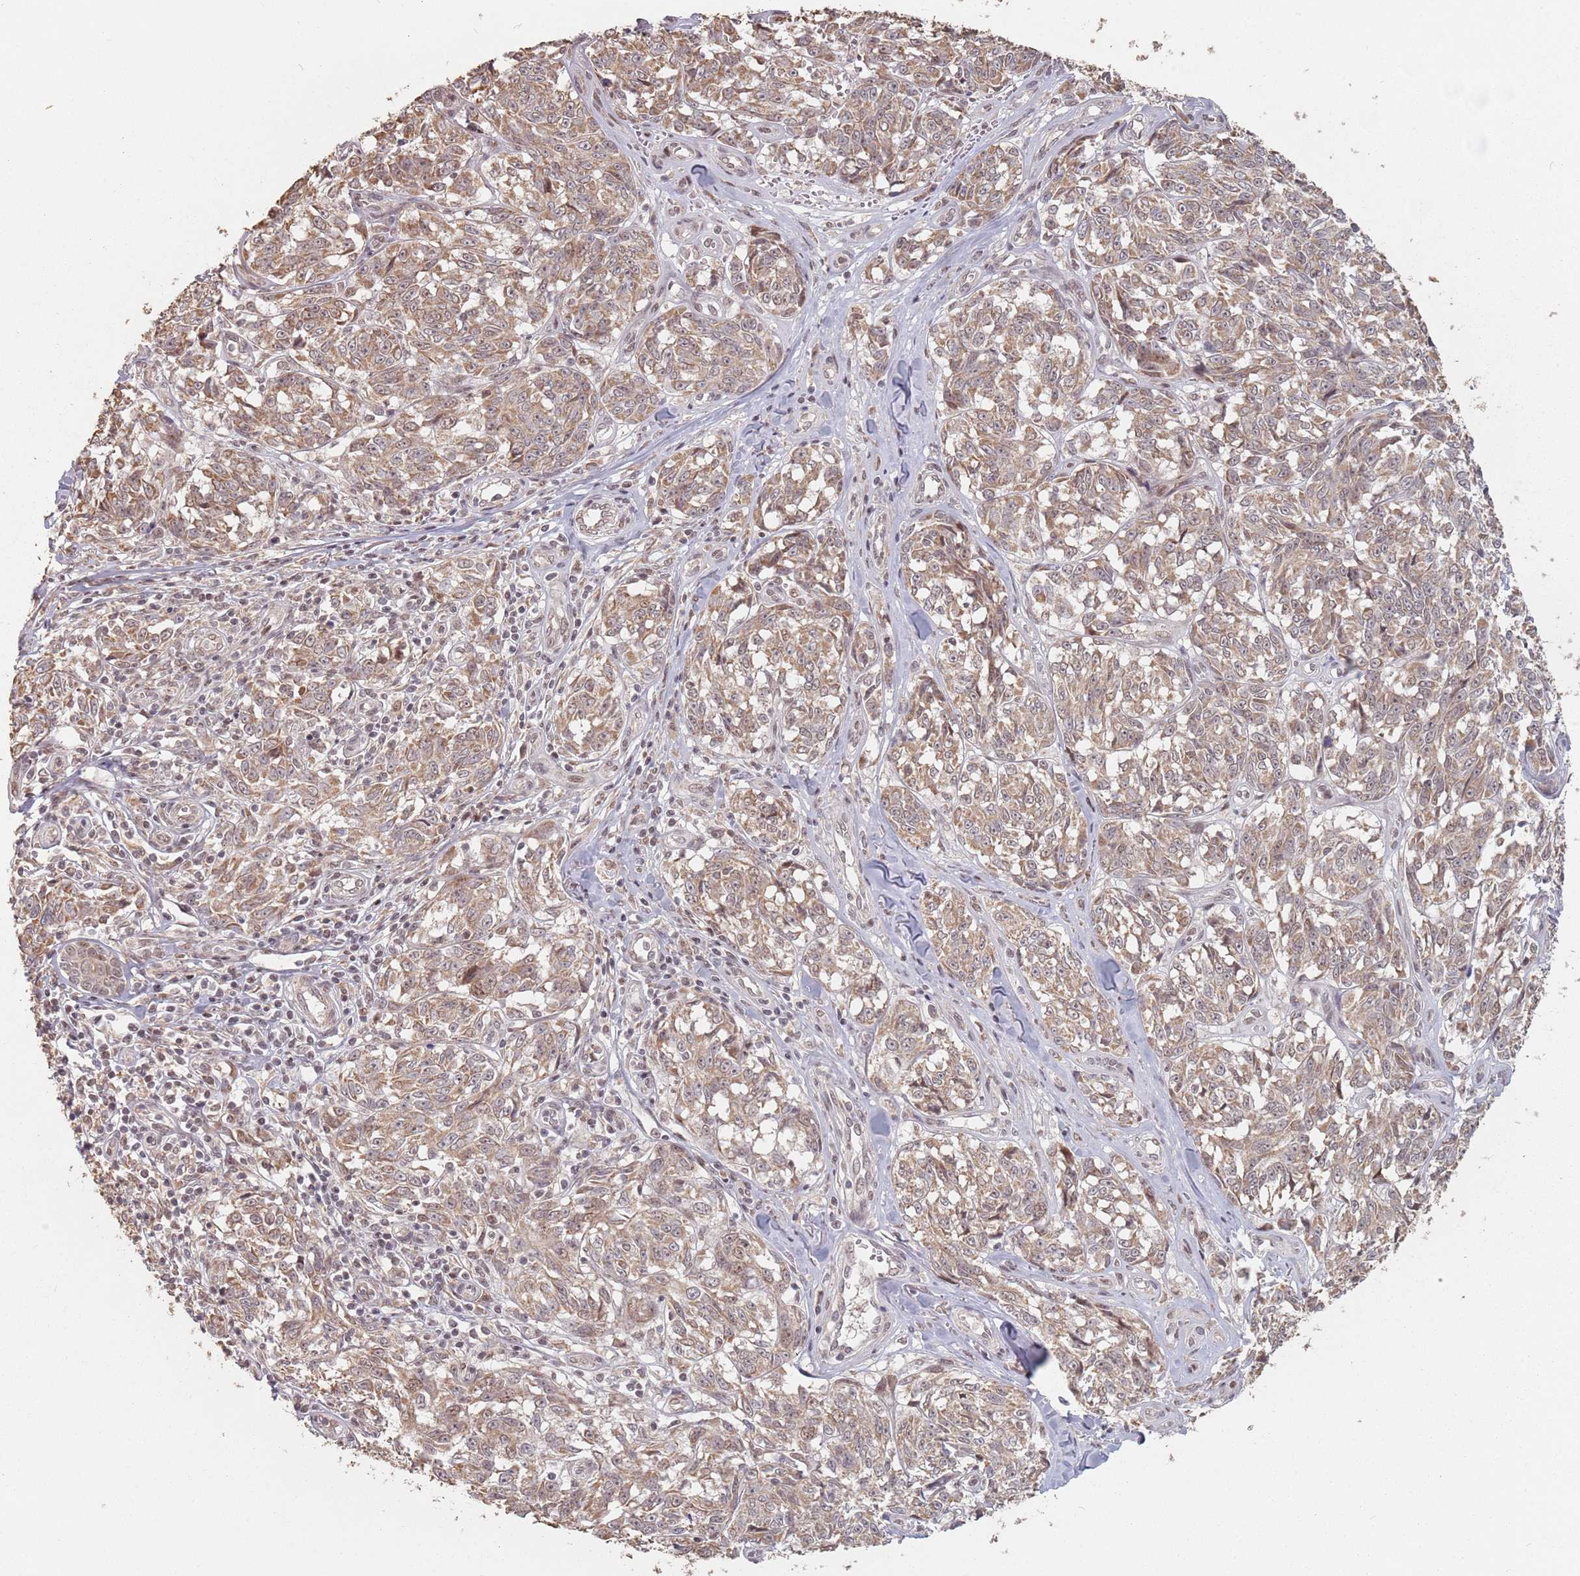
{"staining": {"intensity": "moderate", "quantity": ">75%", "location": "cytoplasmic/membranous"}, "tissue": "melanoma", "cell_type": "Tumor cells", "image_type": "cancer", "snomed": [{"axis": "morphology", "description": "Normal tissue, NOS"}, {"axis": "morphology", "description": "Malignant melanoma, NOS"}, {"axis": "topography", "description": "Skin"}], "caption": "Immunohistochemistry (DAB) staining of malignant melanoma reveals moderate cytoplasmic/membranous protein expression in about >75% of tumor cells.", "gene": "VPS52", "patient": {"sex": "female", "age": 64}}